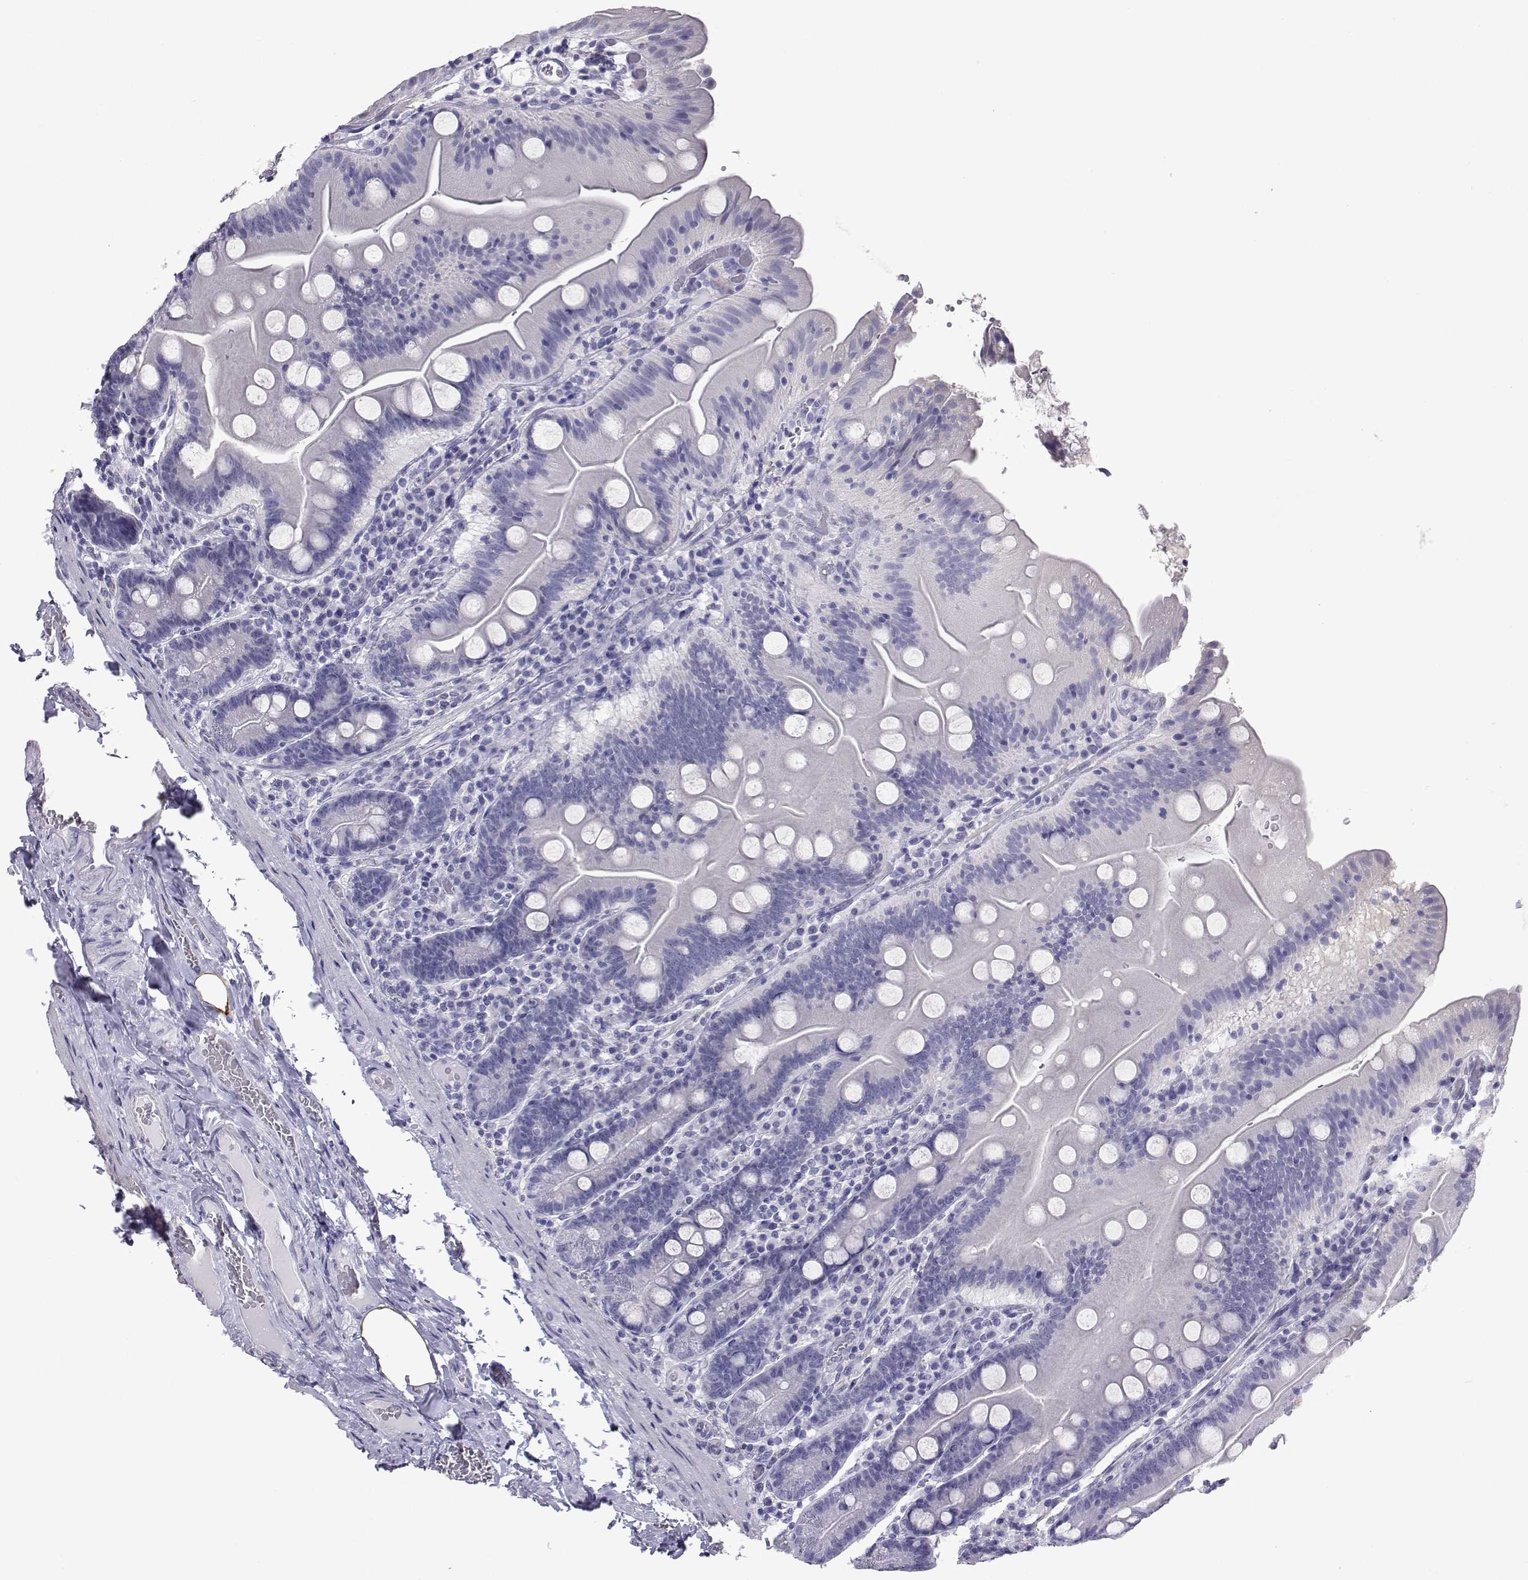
{"staining": {"intensity": "negative", "quantity": "none", "location": "none"}, "tissue": "small intestine", "cell_type": "Glandular cells", "image_type": "normal", "snomed": [{"axis": "morphology", "description": "Normal tissue, NOS"}, {"axis": "topography", "description": "Small intestine"}], "caption": "An image of small intestine stained for a protein exhibits no brown staining in glandular cells. Nuclei are stained in blue.", "gene": "PLIN4", "patient": {"sex": "male", "age": 37}}